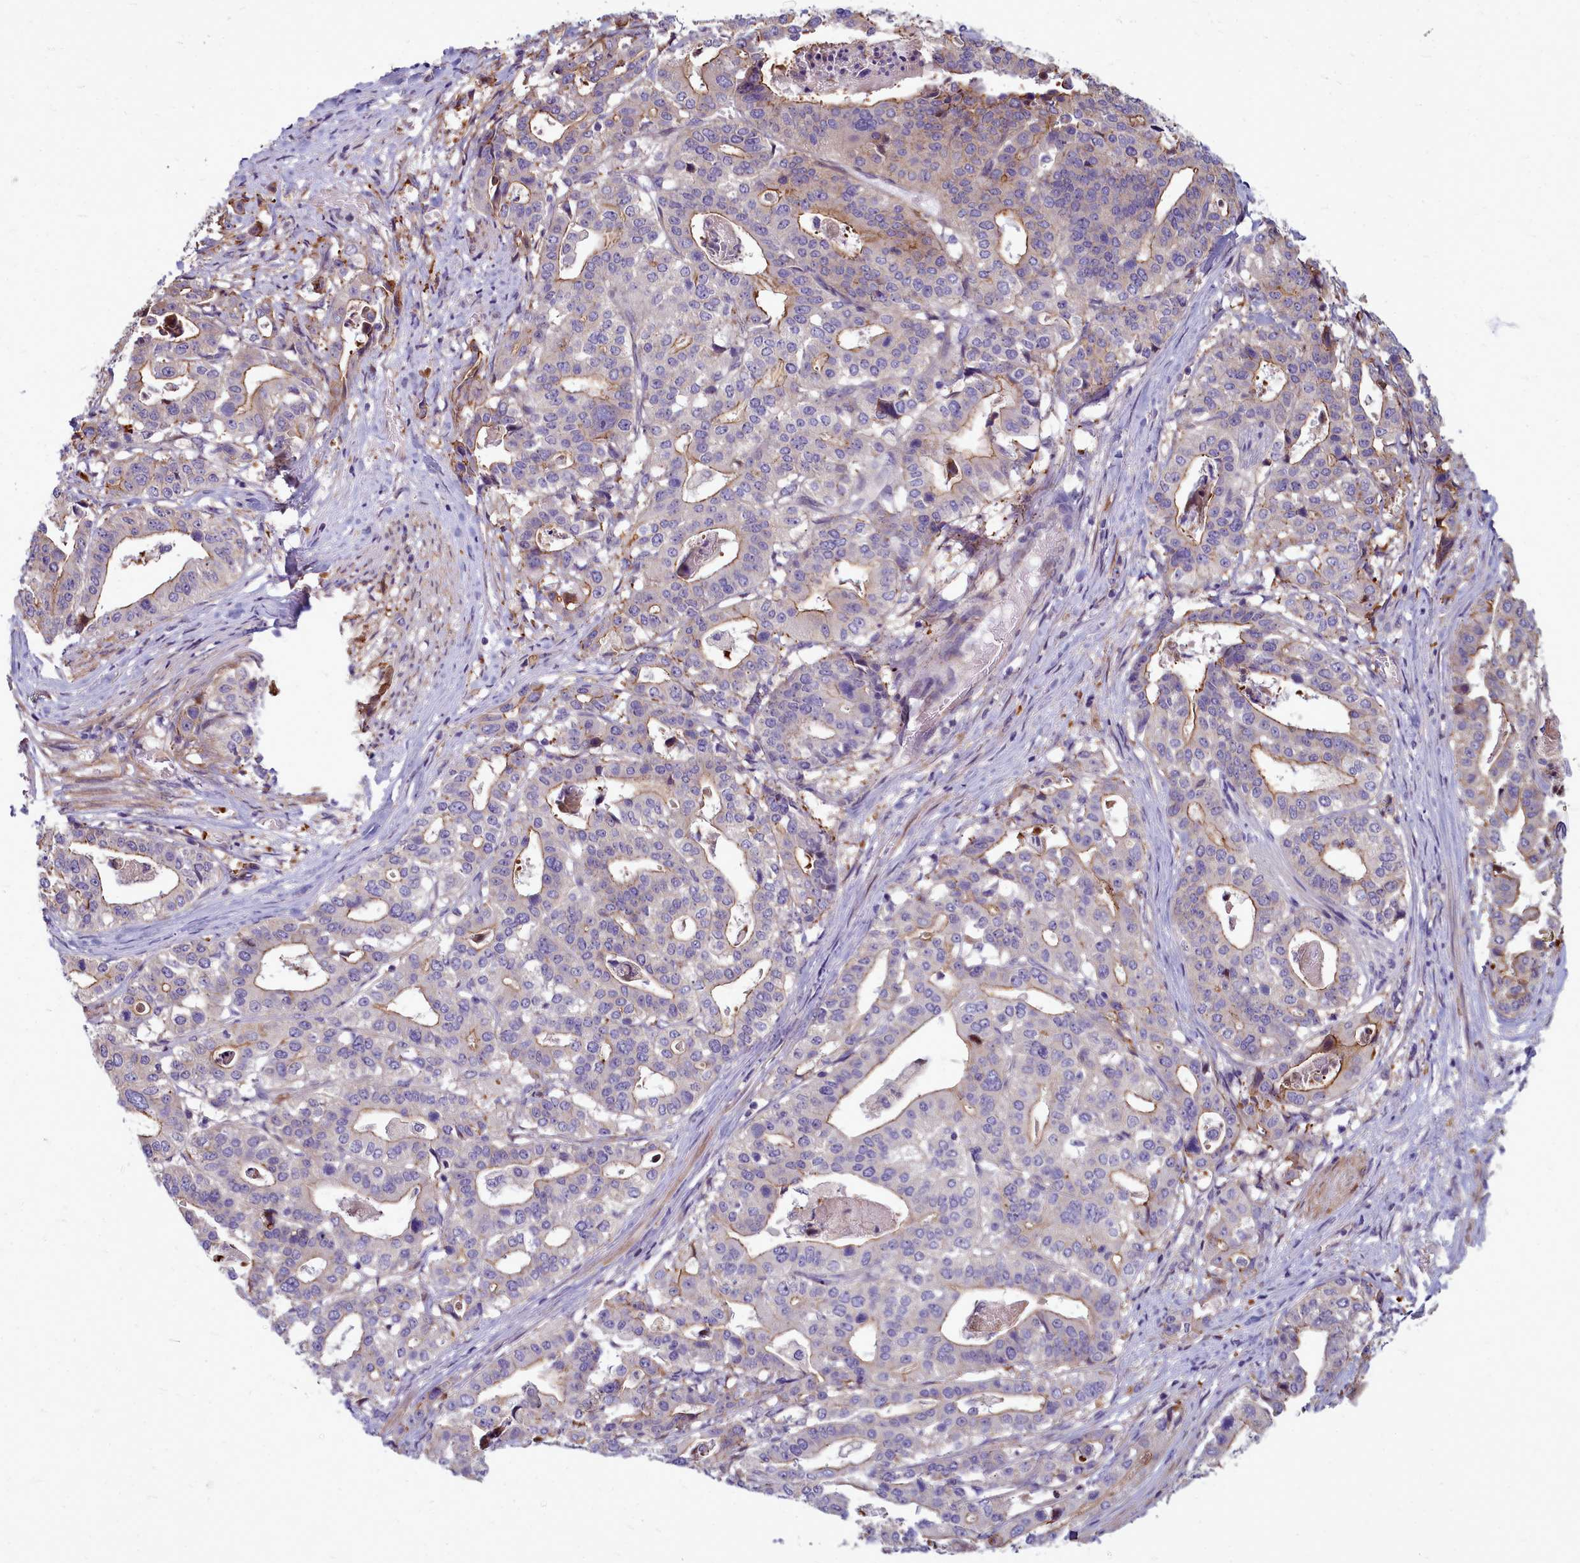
{"staining": {"intensity": "weak", "quantity": "<25%", "location": "cytoplasmic/membranous"}, "tissue": "stomach cancer", "cell_type": "Tumor cells", "image_type": "cancer", "snomed": [{"axis": "morphology", "description": "Adenocarcinoma, NOS"}, {"axis": "topography", "description": "Stomach"}], "caption": "This is a histopathology image of immunohistochemistry (IHC) staining of adenocarcinoma (stomach), which shows no positivity in tumor cells. (Stains: DAB immunohistochemistry with hematoxylin counter stain, Microscopy: brightfield microscopy at high magnification).", "gene": "TTC5", "patient": {"sex": "male", "age": 48}}